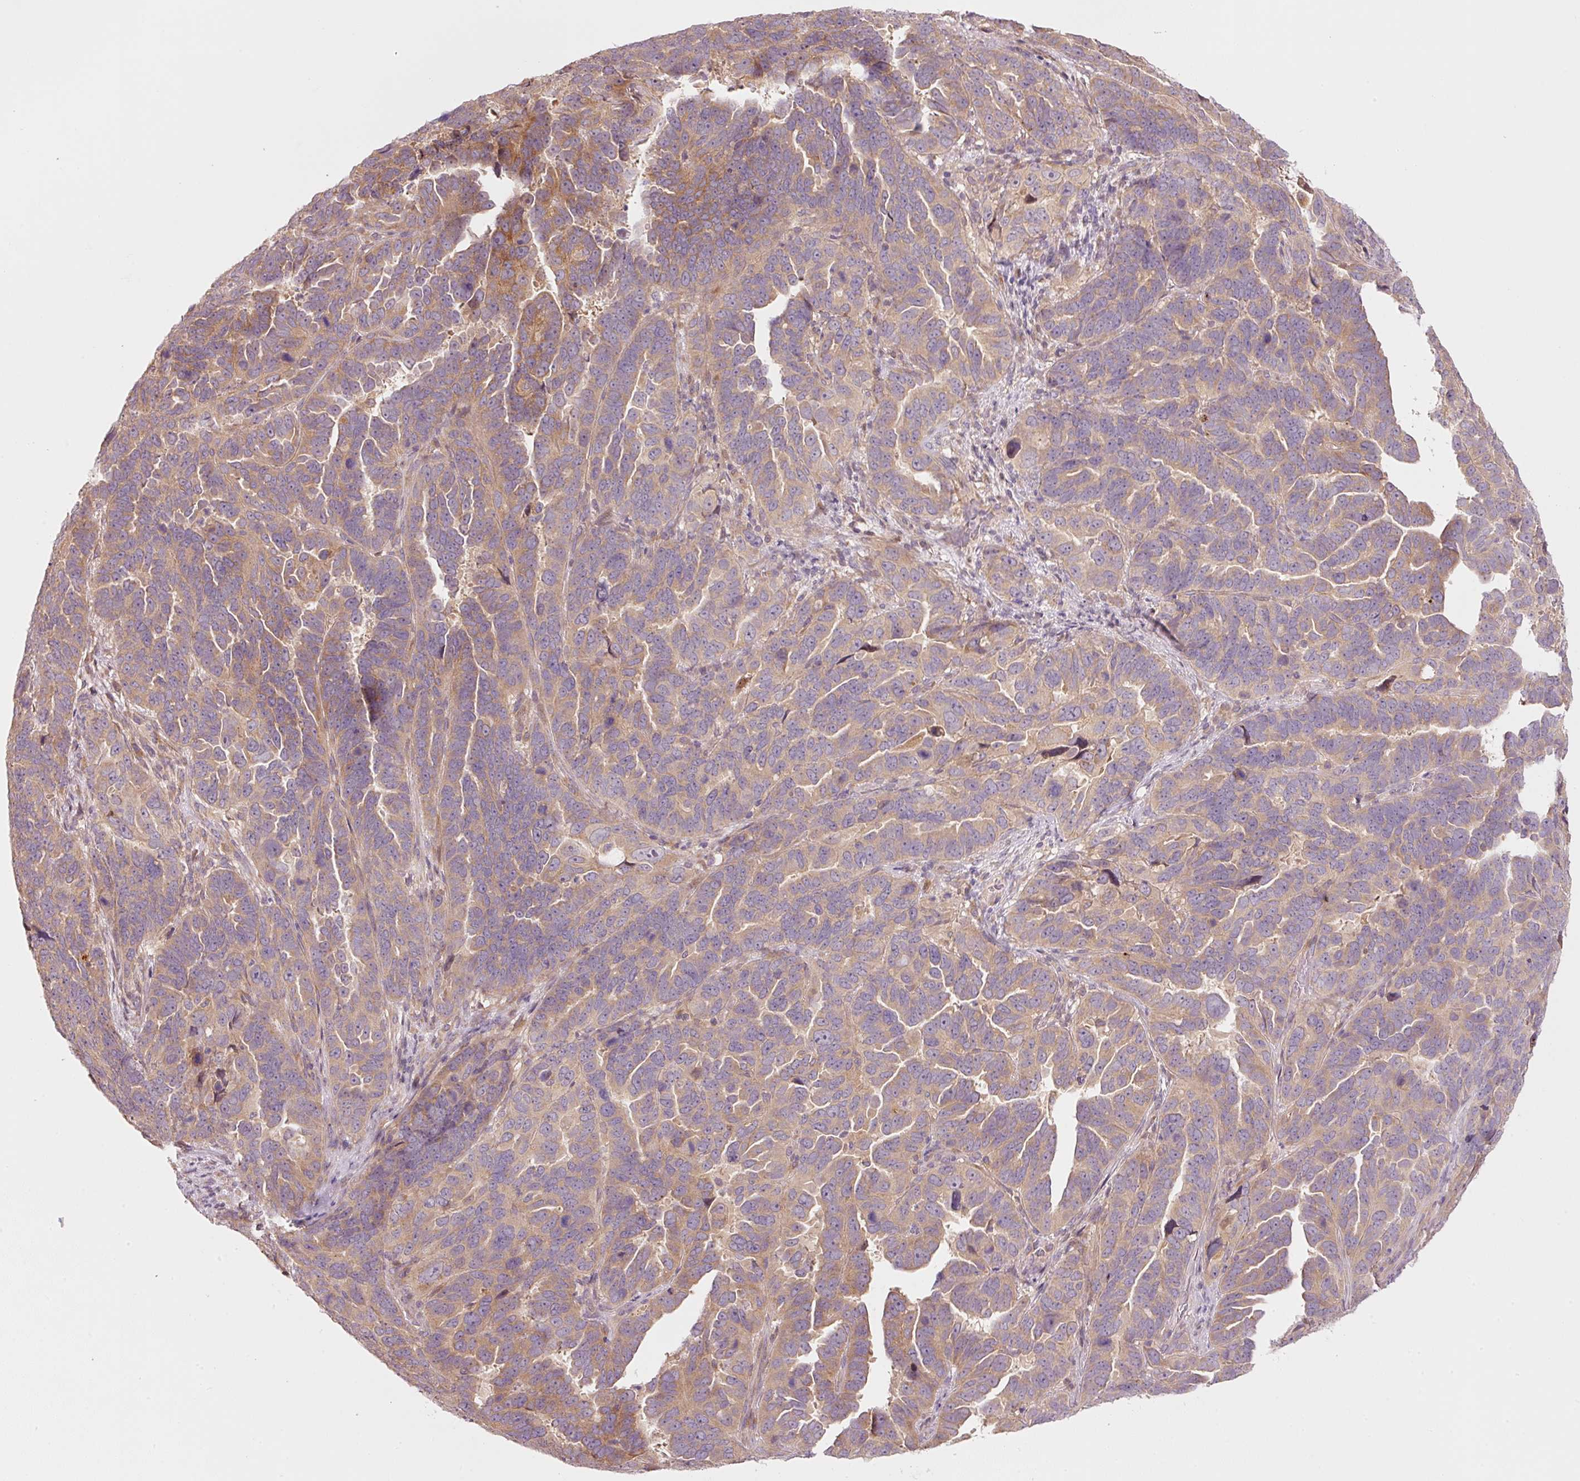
{"staining": {"intensity": "moderate", "quantity": "25%-75%", "location": "cytoplasmic/membranous"}, "tissue": "endometrial cancer", "cell_type": "Tumor cells", "image_type": "cancer", "snomed": [{"axis": "morphology", "description": "Adenocarcinoma, NOS"}, {"axis": "topography", "description": "Endometrium"}], "caption": "Moderate cytoplasmic/membranous staining is appreciated in about 25%-75% of tumor cells in endometrial adenocarcinoma. Using DAB (3,3'-diaminobenzidine) (brown) and hematoxylin (blue) stains, captured at high magnification using brightfield microscopy.", "gene": "MAP10", "patient": {"sex": "female", "age": 65}}